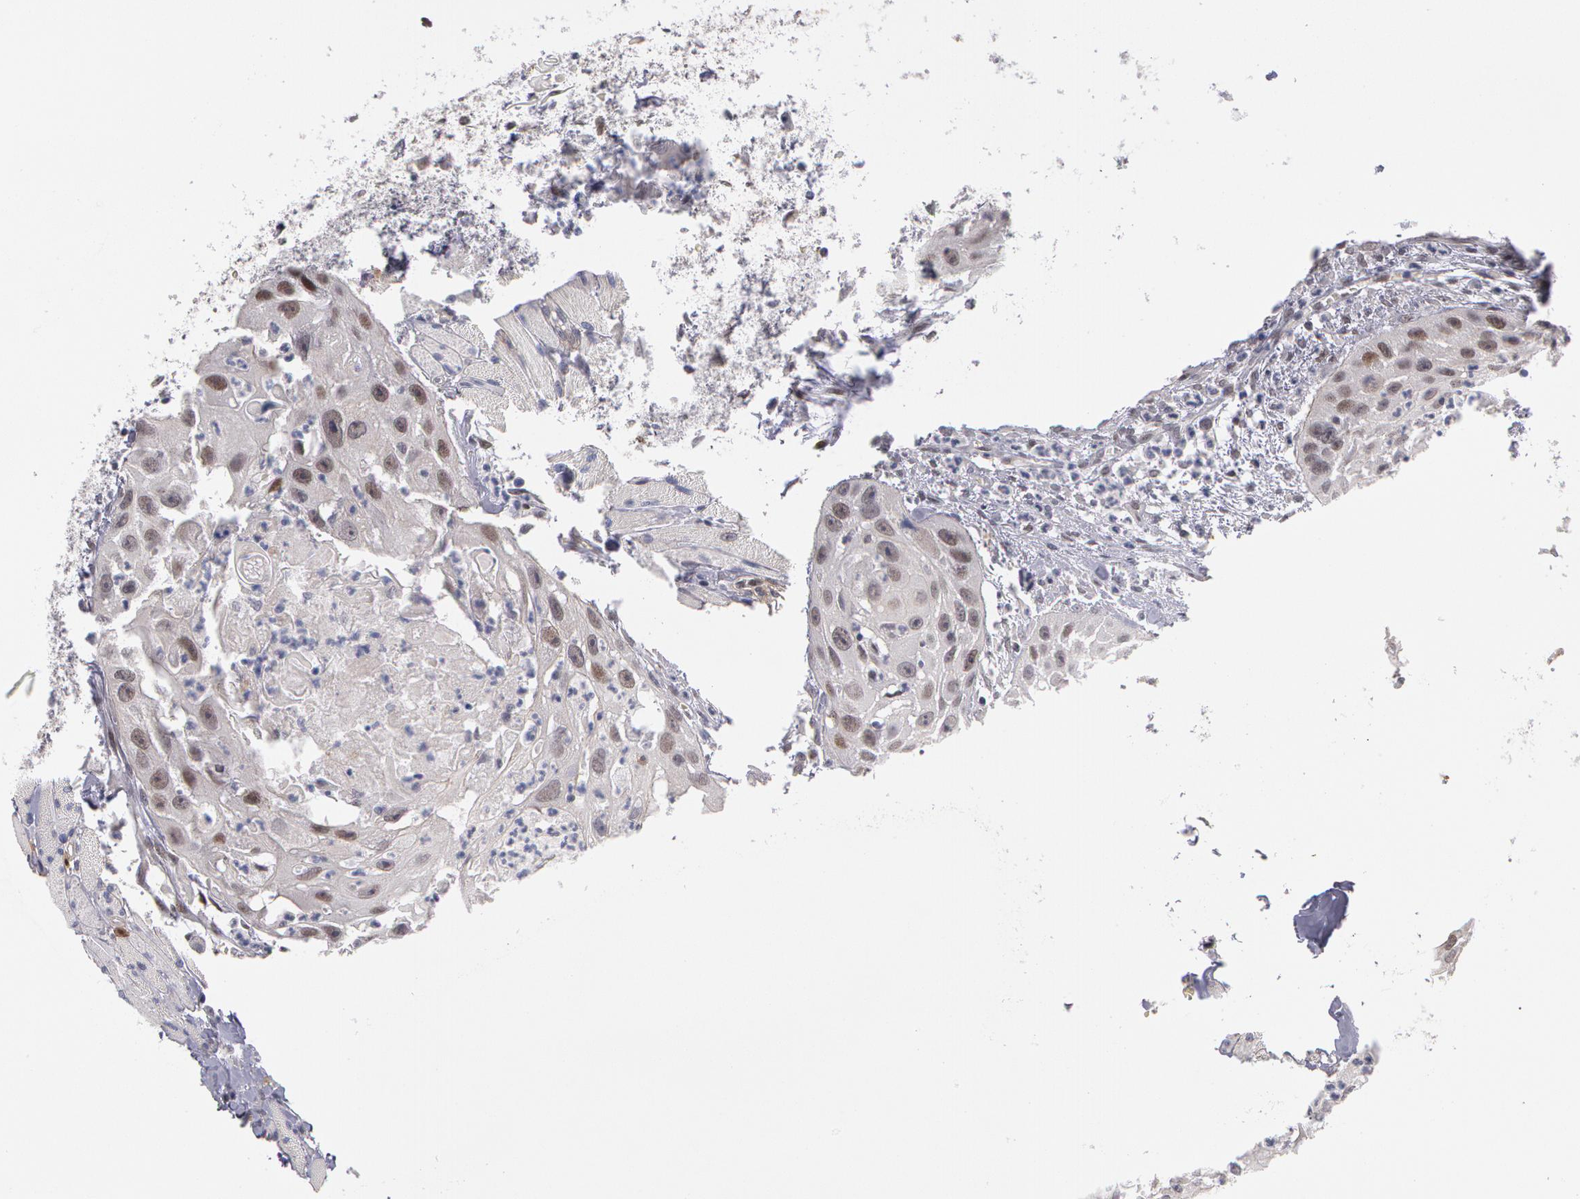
{"staining": {"intensity": "weak", "quantity": "25%-75%", "location": "nuclear"}, "tissue": "head and neck cancer", "cell_type": "Tumor cells", "image_type": "cancer", "snomed": [{"axis": "morphology", "description": "Squamous cell carcinoma, NOS"}, {"axis": "topography", "description": "Head-Neck"}], "caption": "A high-resolution micrograph shows immunohistochemistry (IHC) staining of head and neck cancer, which reveals weak nuclear staining in approximately 25%-75% of tumor cells.", "gene": "PRICKLE1", "patient": {"sex": "male", "age": 64}}